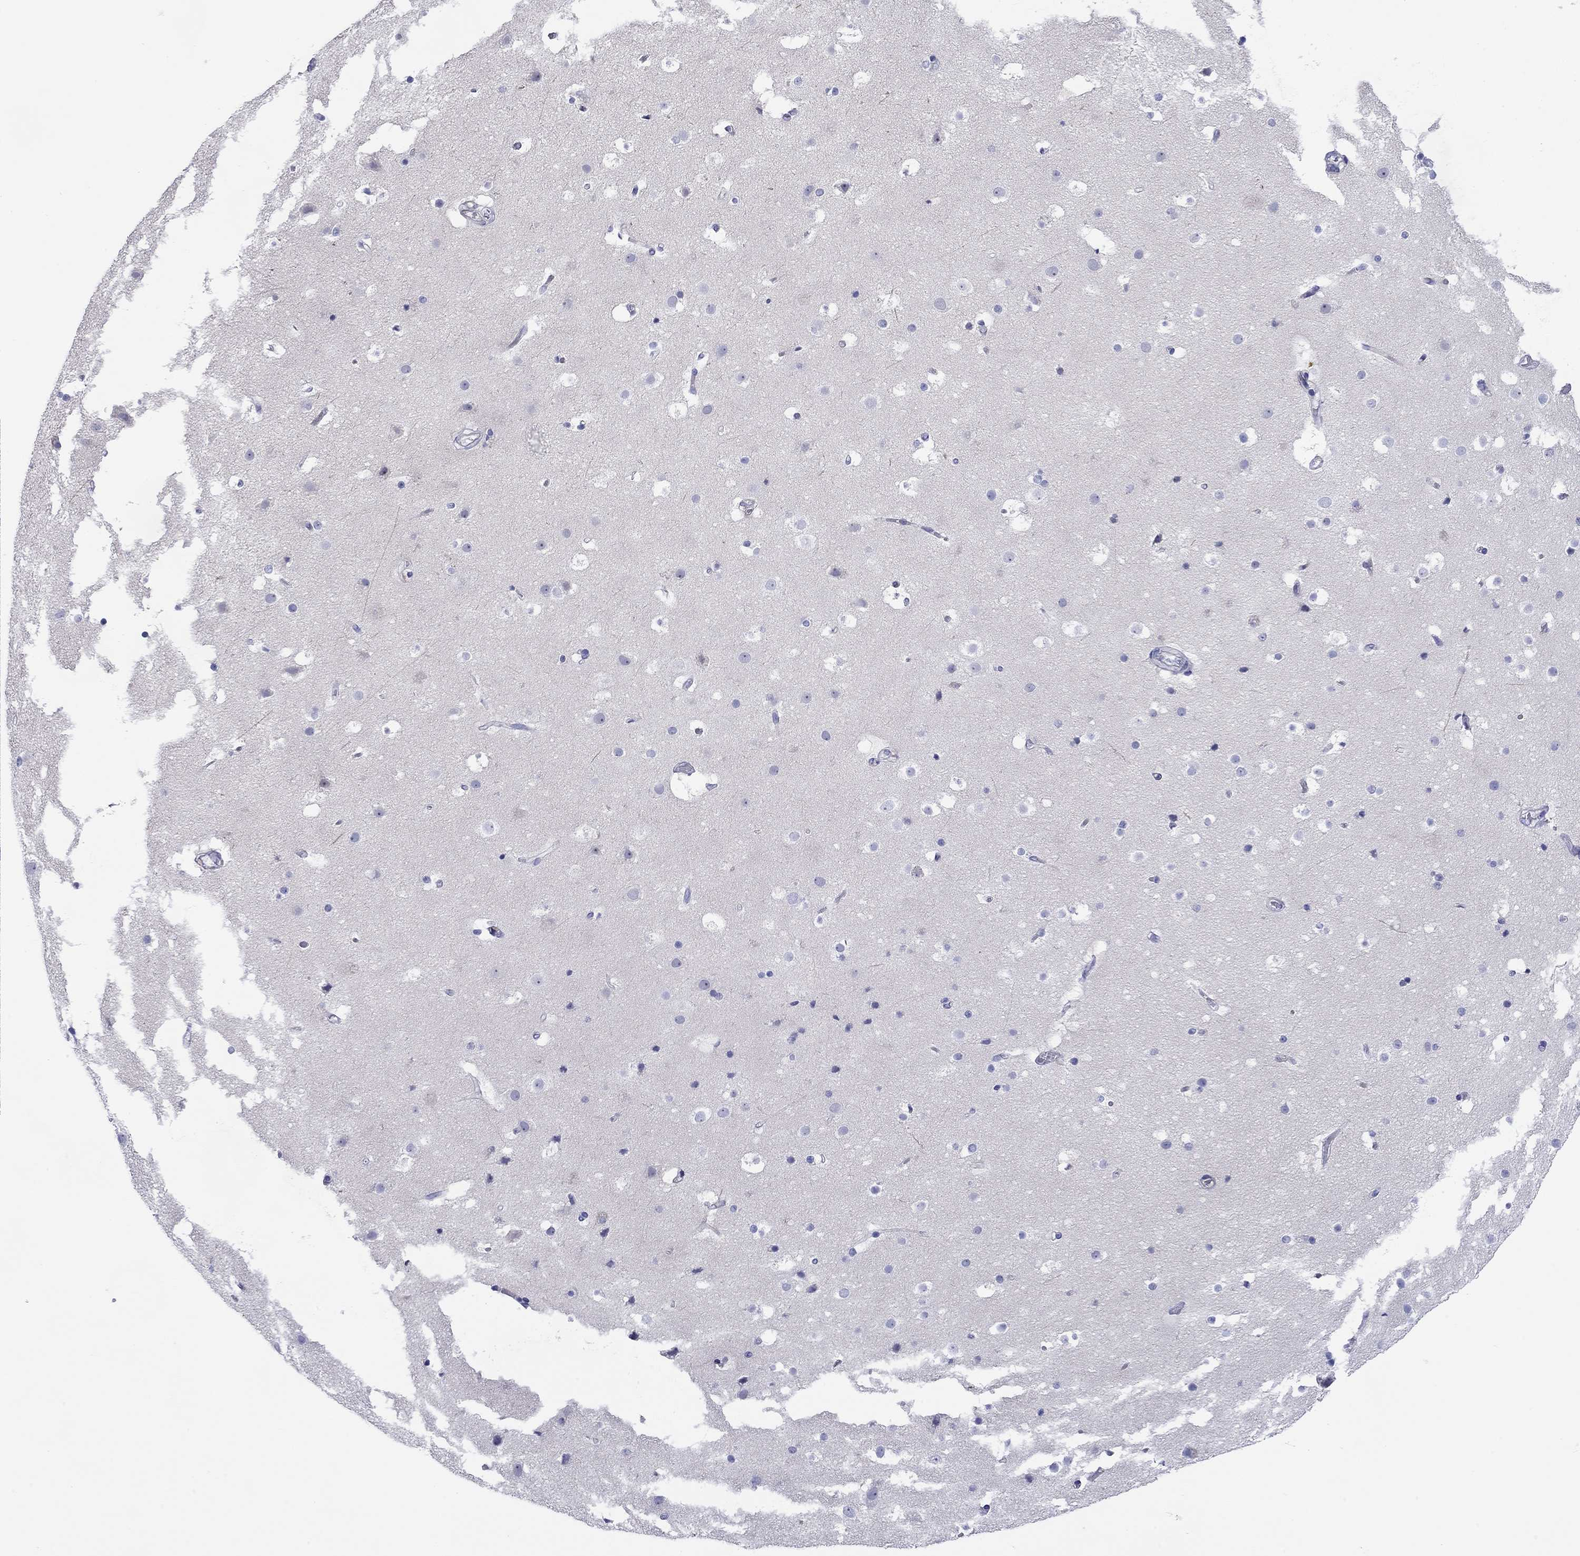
{"staining": {"intensity": "negative", "quantity": "none", "location": "none"}, "tissue": "cerebral cortex", "cell_type": "Endothelial cells", "image_type": "normal", "snomed": [{"axis": "morphology", "description": "Normal tissue, NOS"}, {"axis": "topography", "description": "Cerebral cortex"}], "caption": "This is a image of IHC staining of normal cerebral cortex, which shows no staining in endothelial cells.", "gene": "CMYA5", "patient": {"sex": "female", "age": 52}}